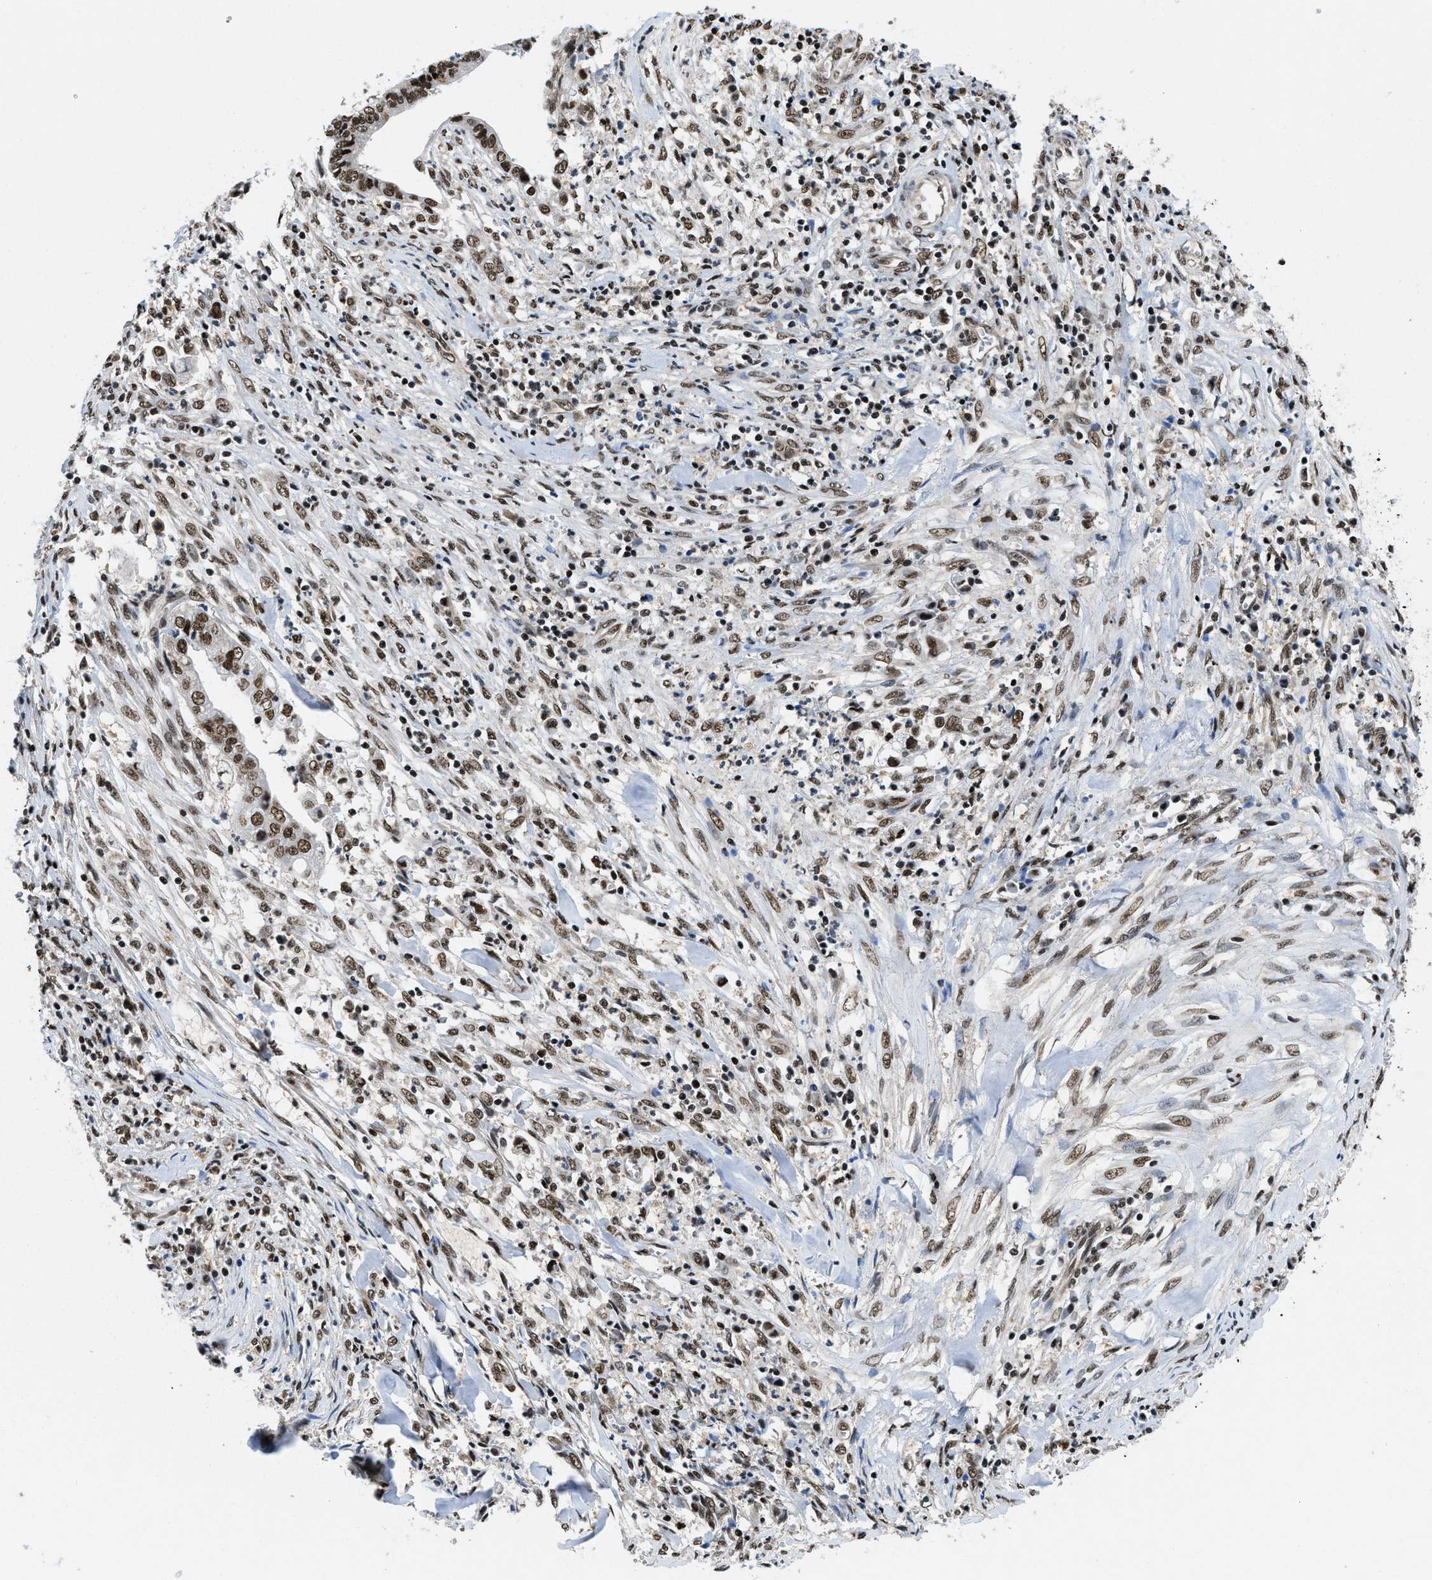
{"staining": {"intensity": "strong", "quantity": ">75%", "location": "nuclear"}, "tissue": "cervical cancer", "cell_type": "Tumor cells", "image_type": "cancer", "snomed": [{"axis": "morphology", "description": "Adenocarcinoma, NOS"}, {"axis": "topography", "description": "Cervix"}], "caption": "Adenocarcinoma (cervical) stained with DAB immunohistochemistry (IHC) demonstrates high levels of strong nuclear staining in about >75% of tumor cells. The protein of interest is stained brown, and the nuclei are stained in blue (DAB IHC with brightfield microscopy, high magnification).", "gene": "SAFB", "patient": {"sex": "female", "age": 44}}